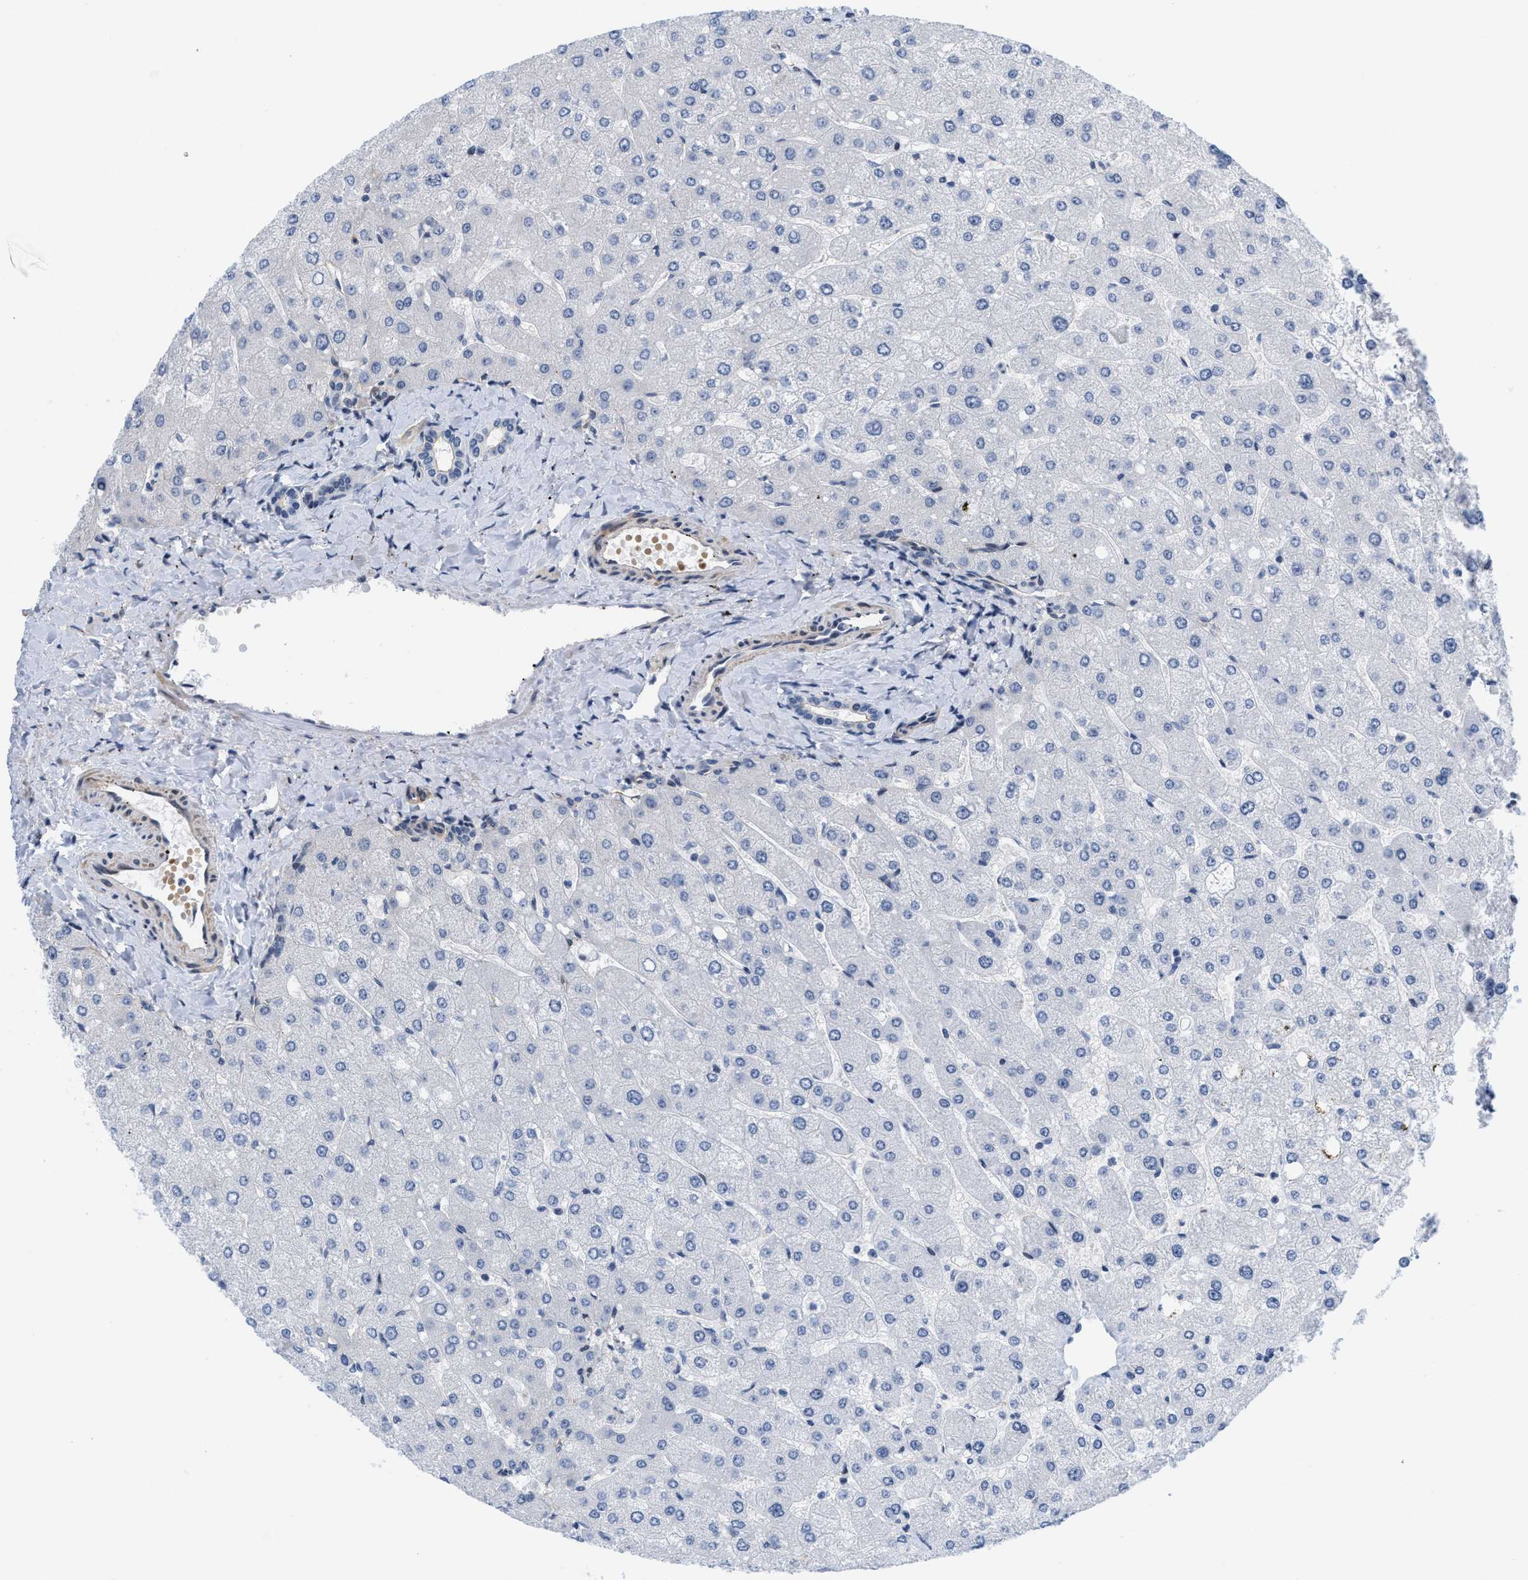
{"staining": {"intensity": "negative", "quantity": "none", "location": "none"}, "tissue": "liver", "cell_type": "Cholangiocytes", "image_type": "normal", "snomed": [{"axis": "morphology", "description": "Normal tissue, NOS"}, {"axis": "topography", "description": "Liver"}], "caption": "DAB immunohistochemical staining of benign human liver shows no significant positivity in cholangiocytes.", "gene": "GPRASP2", "patient": {"sex": "male", "age": 55}}